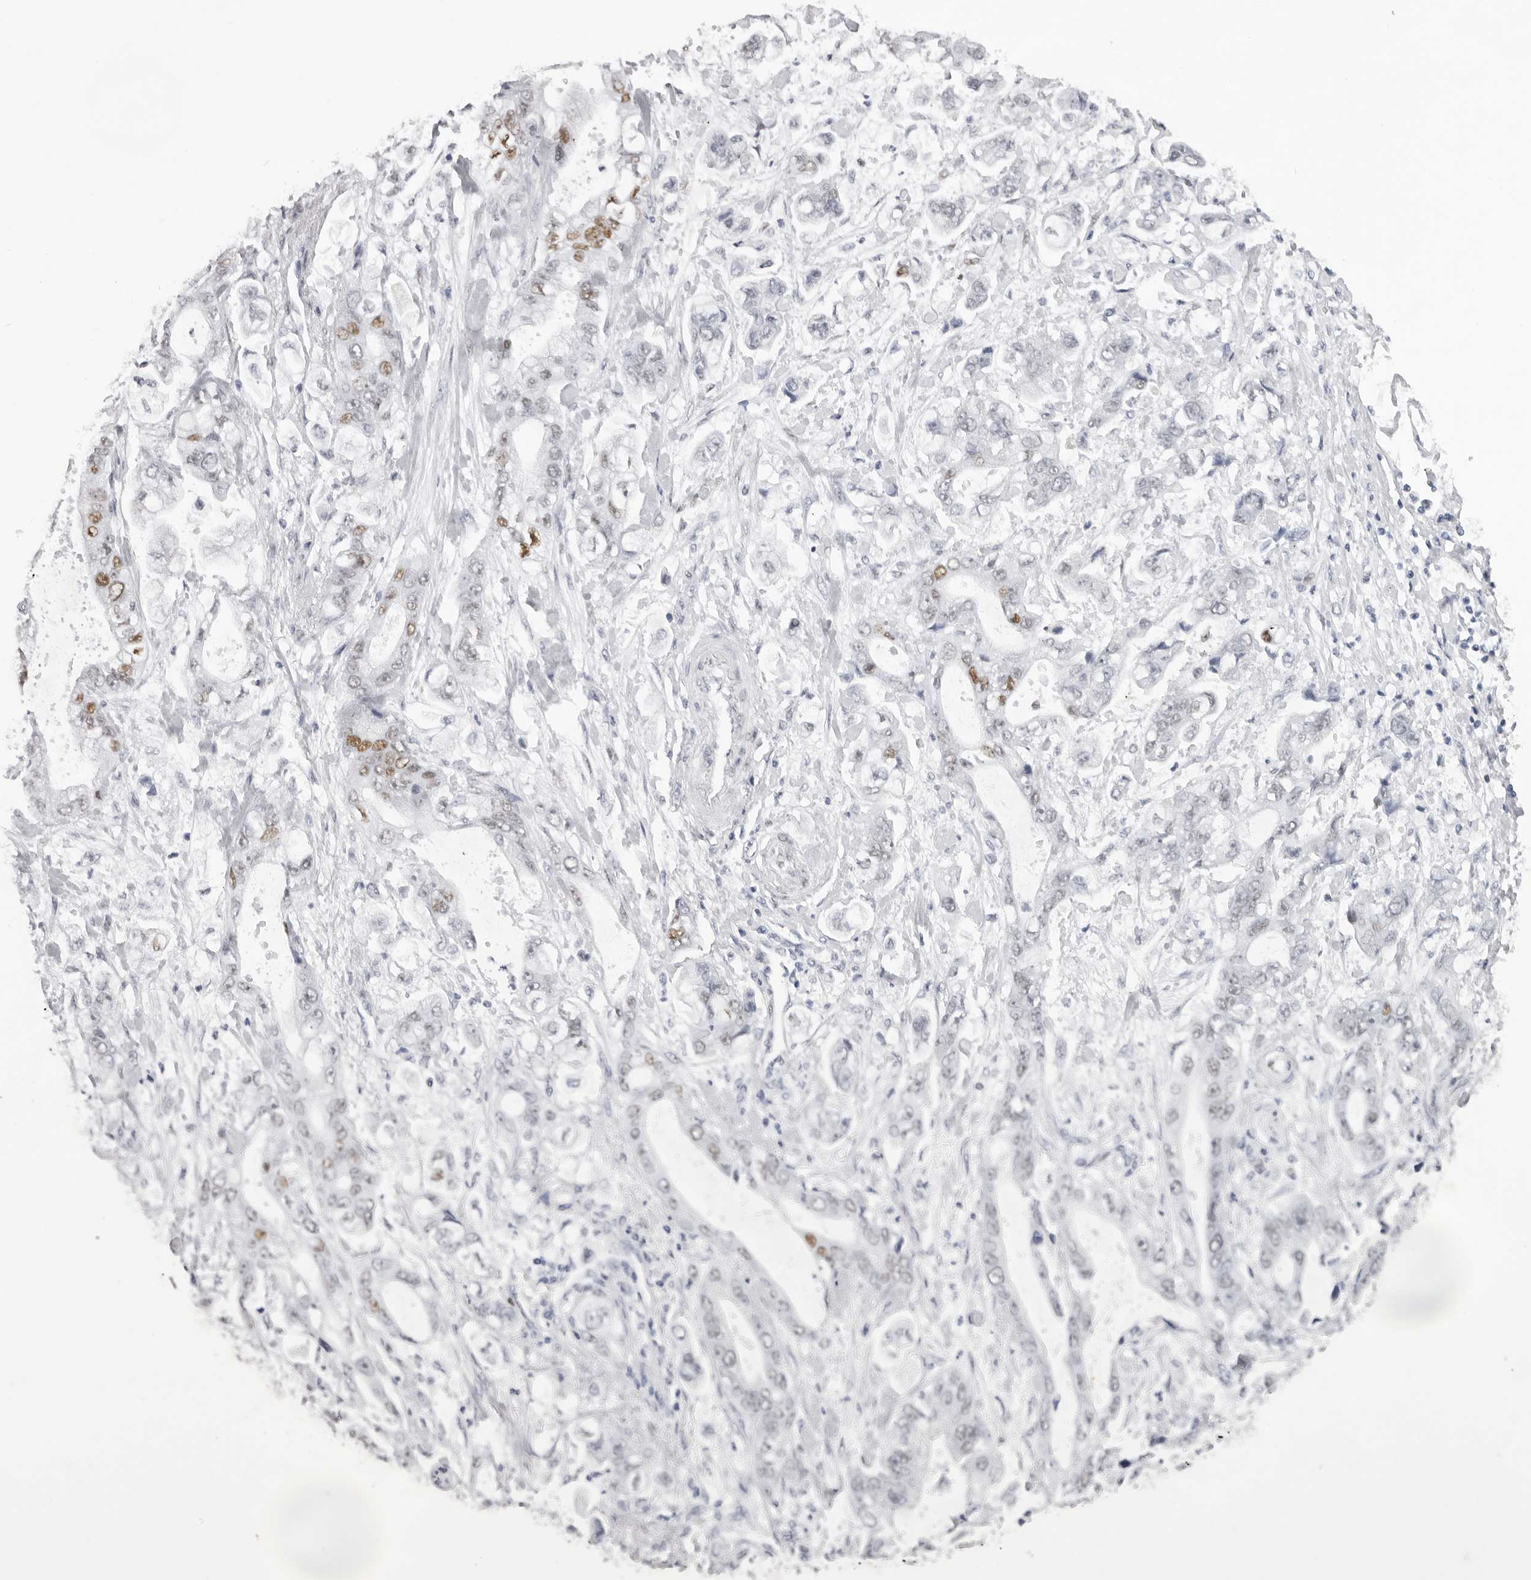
{"staining": {"intensity": "moderate", "quantity": "<25%", "location": "nuclear"}, "tissue": "stomach cancer", "cell_type": "Tumor cells", "image_type": "cancer", "snomed": [{"axis": "morphology", "description": "Normal tissue, NOS"}, {"axis": "morphology", "description": "Adenocarcinoma, NOS"}, {"axis": "topography", "description": "Stomach"}], "caption": "Human stomach cancer stained with a brown dye exhibits moderate nuclear positive positivity in about <25% of tumor cells.", "gene": "IRF2BP2", "patient": {"sex": "male", "age": 62}}